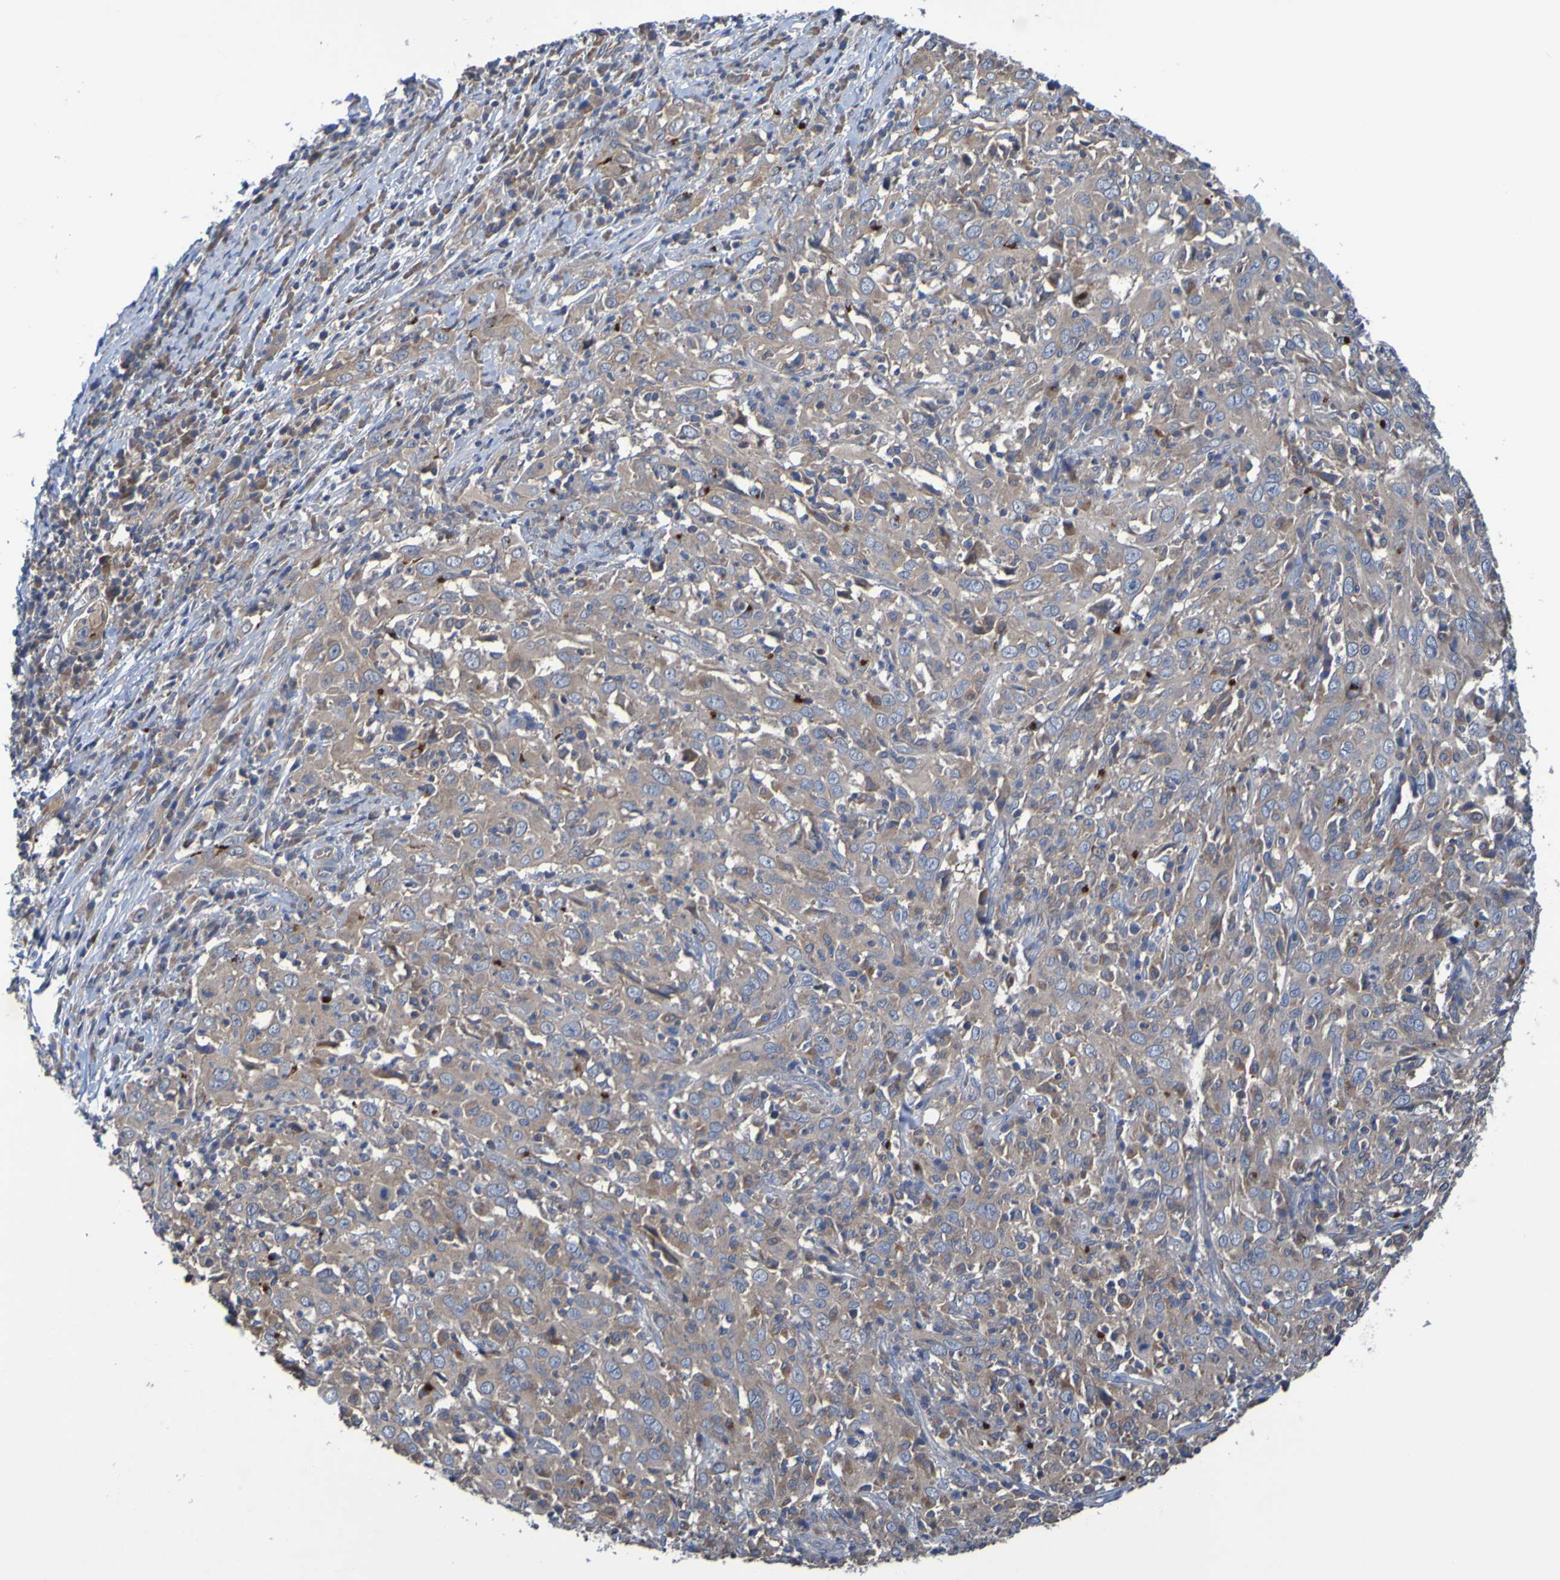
{"staining": {"intensity": "weak", "quantity": ">75%", "location": "cytoplasmic/membranous"}, "tissue": "cervical cancer", "cell_type": "Tumor cells", "image_type": "cancer", "snomed": [{"axis": "morphology", "description": "Squamous cell carcinoma, NOS"}, {"axis": "topography", "description": "Cervix"}], "caption": "Immunohistochemical staining of cervical squamous cell carcinoma shows weak cytoplasmic/membranous protein expression in about >75% of tumor cells. (Stains: DAB (3,3'-diaminobenzidine) in brown, nuclei in blue, Microscopy: brightfield microscopy at high magnification).", "gene": "SDK1", "patient": {"sex": "female", "age": 46}}